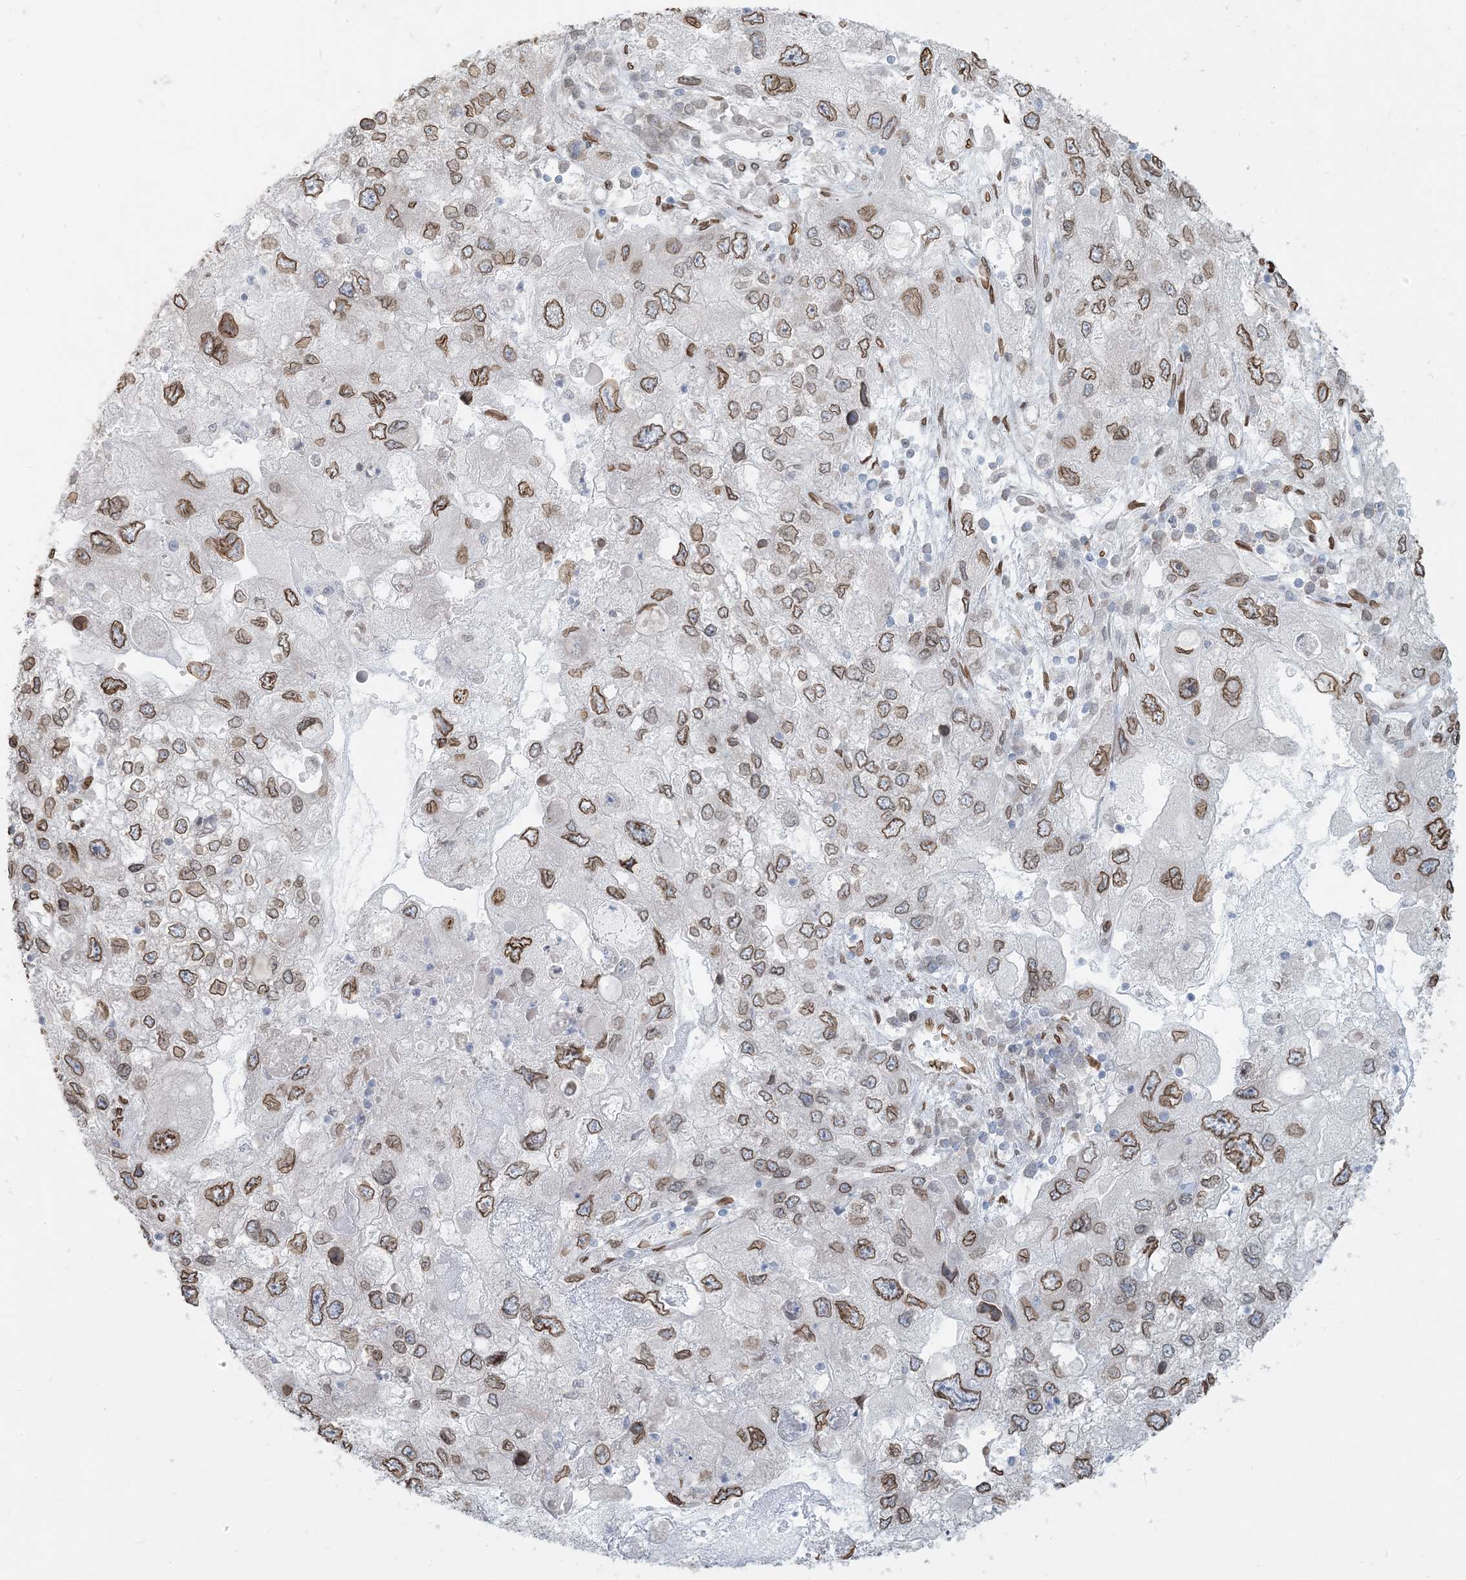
{"staining": {"intensity": "moderate", "quantity": ">75%", "location": "cytoplasmic/membranous,nuclear"}, "tissue": "endometrial cancer", "cell_type": "Tumor cells", "image_type": "cancer", "snomed": [{"axis": "morphology", "description": "Adenocarcinoma, NOS"}, {"axis": "topography", "description": "Endometrium"}], "caption": "High-magnification brightfield microscopy of endometrial cancer (adenocarcinoma) stained with DAB (3,3'-diaminobenzidine) (brown) and counterstained with hematoxylin (blue). tumor cells exhibit moderate cytoplasmic/membranous and nuclear expression is present in approximately>75% of cells.", "gene": "WWP1", "patient": {"sex": "female", "age": 49}}